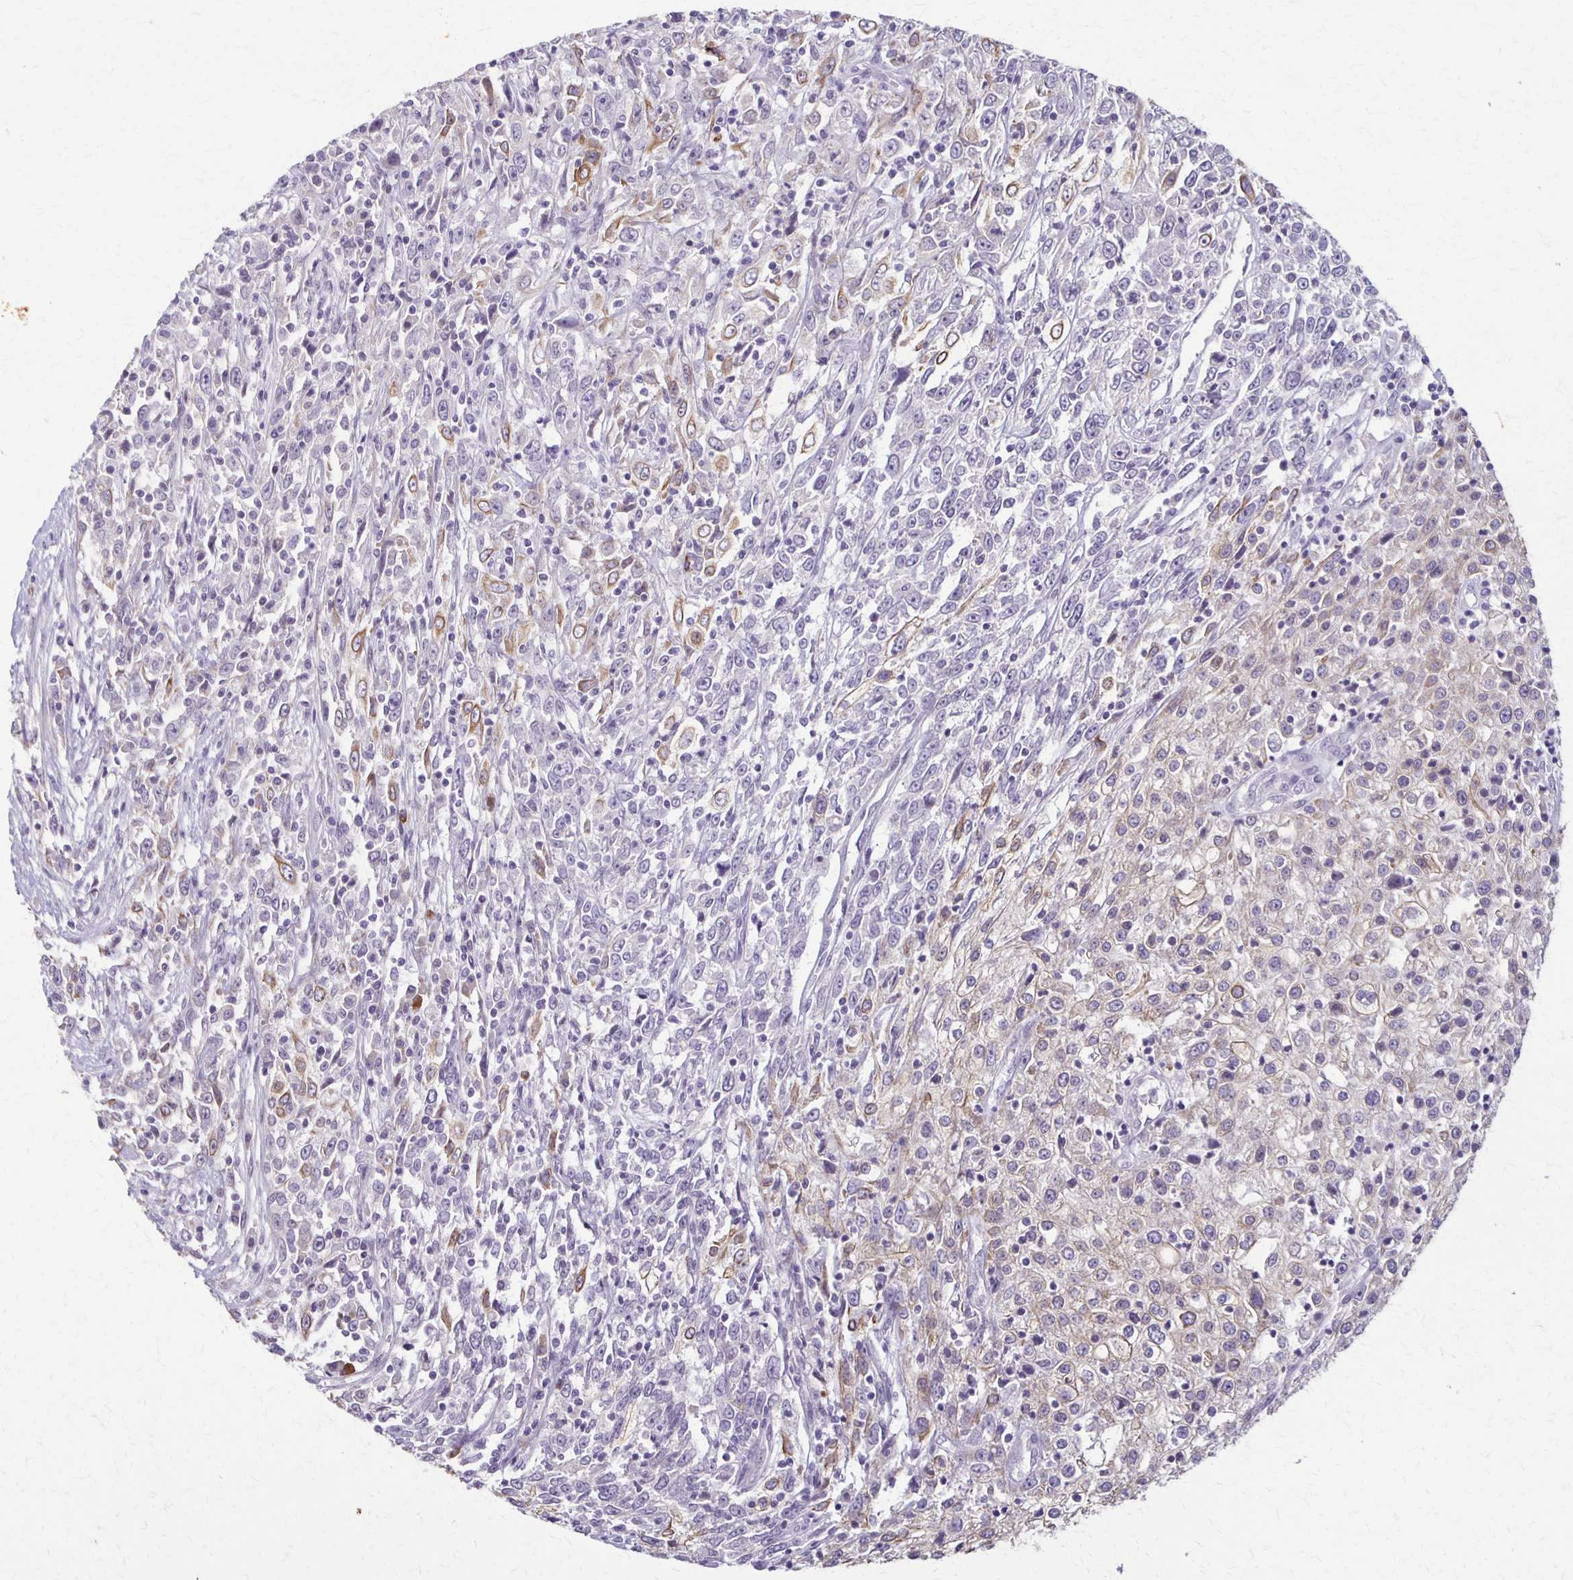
{"staining": {"intensity": "moderate", "quantity": "<25%", "location": "cytoplasmic/membranous"}, "tissue": "cervical cancer", "cell_type": "Tumor cells", "image_type": "cancer", "snomed": [{"axis": "morphology", "description": "Adenocarcinoma, NOS"}, {"axis": "topography", "description": "Cervix"}], "caption": "Tumor cells show low levels of moderate cytoplasmic/membranous expression in approximately <25% of cells in human cervical cancer.", "gene": "SLC35E2B", "patient": {"sex": "female", "age": 40}}